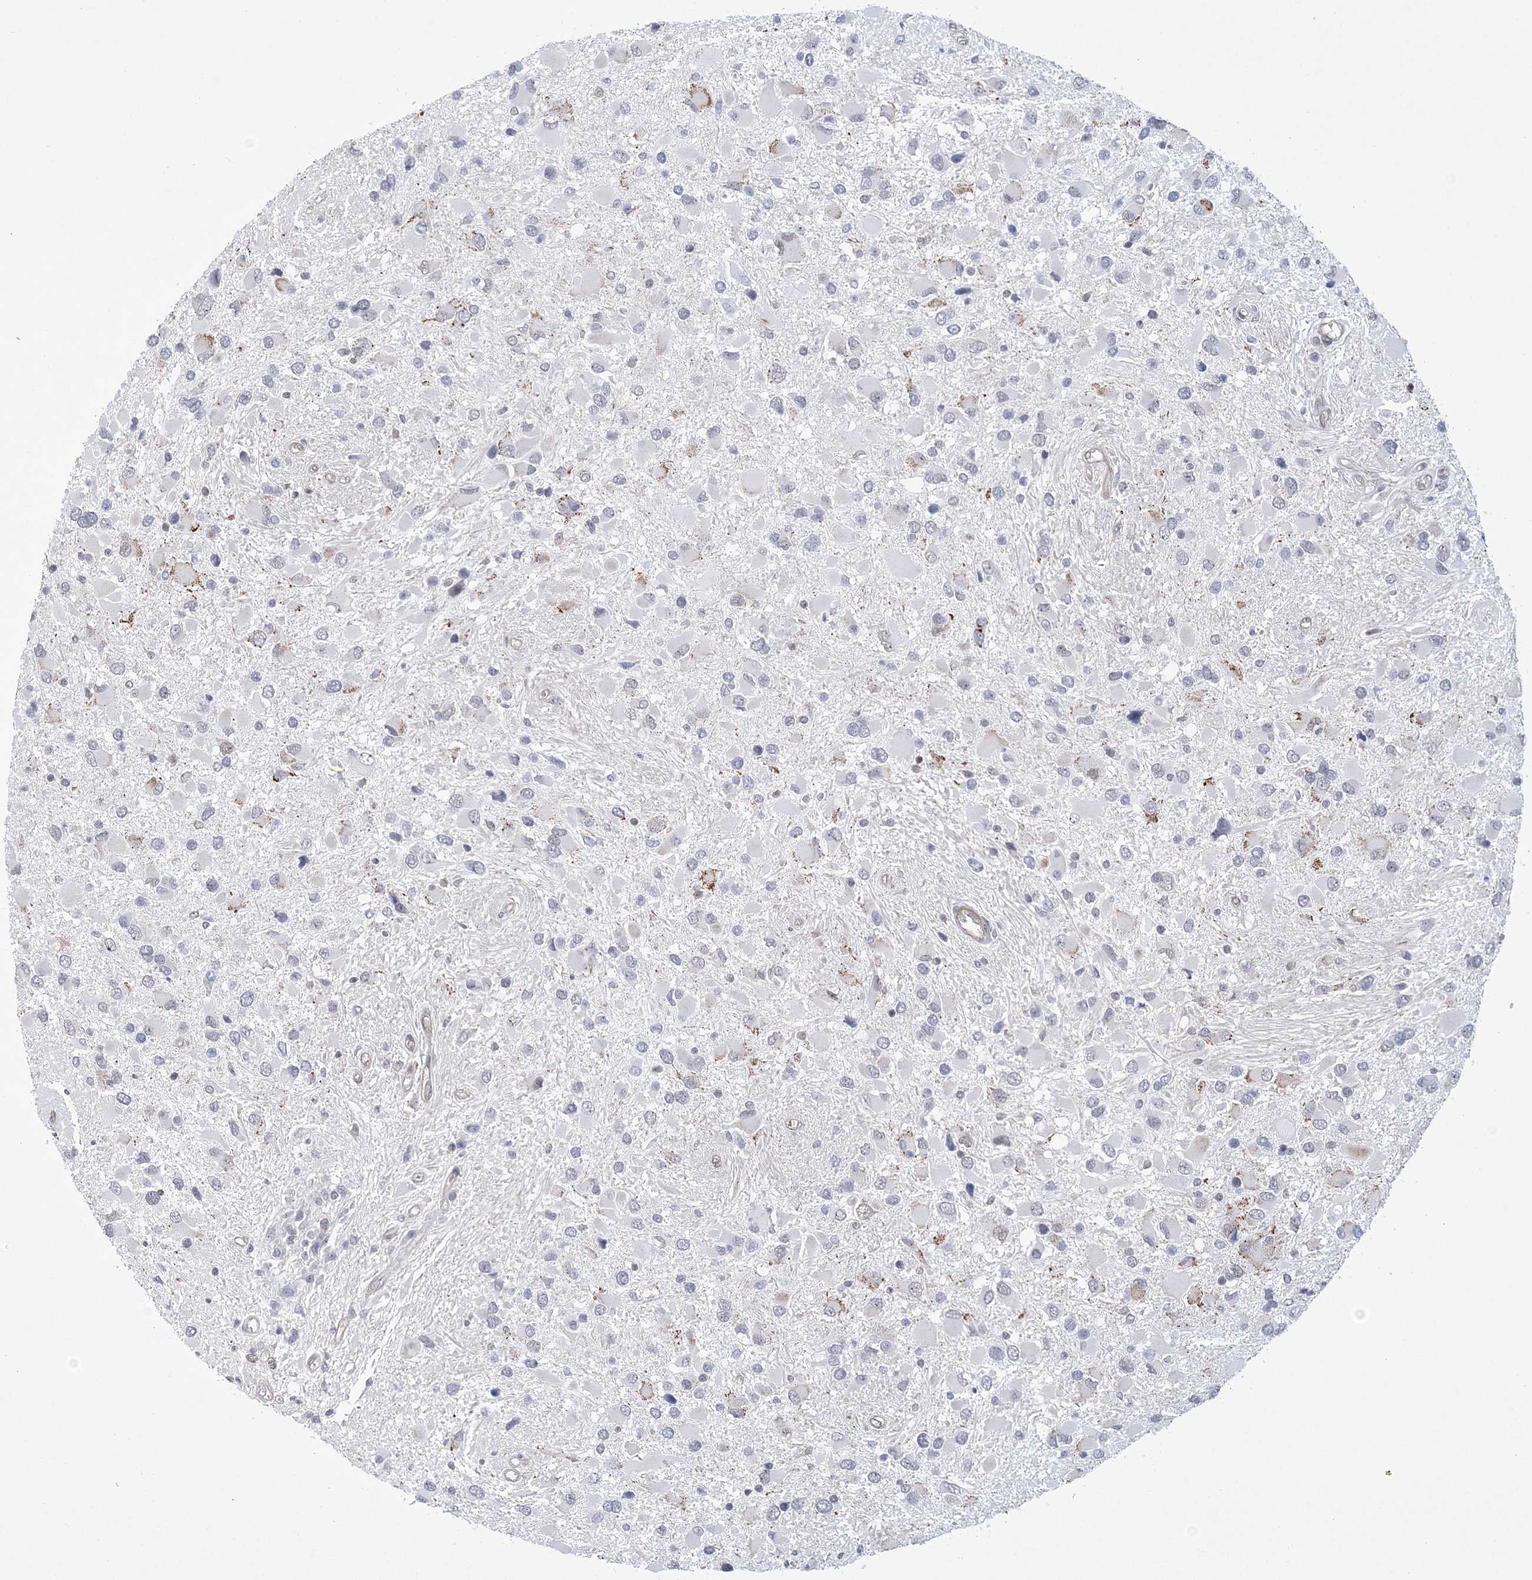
{"staining": {"intensity": "negative", "quantity": "none", "location": "none"}, "tissue": "glioma", "cell_type": "Tumor cells", "image_type": "cancer", "snomed": [{"axis": "morphology", "description": "Glioma, malignant, High grade"}, {"axis": "topography", "description": "Brain"}], "caption": "This micrograph is of glioma stained with immunohistochemistry to label a protein in brown with the nuclei are counter-stained blue. There is no staining in tumor cells. The staining was performed using DAB to visualize the protein expression in brown, while the nuclei were stained in blue with hematoxylin (Magnification: 20x).", "gene": "HOMEZ", "patient": {"sex": "male", "age": 53}}